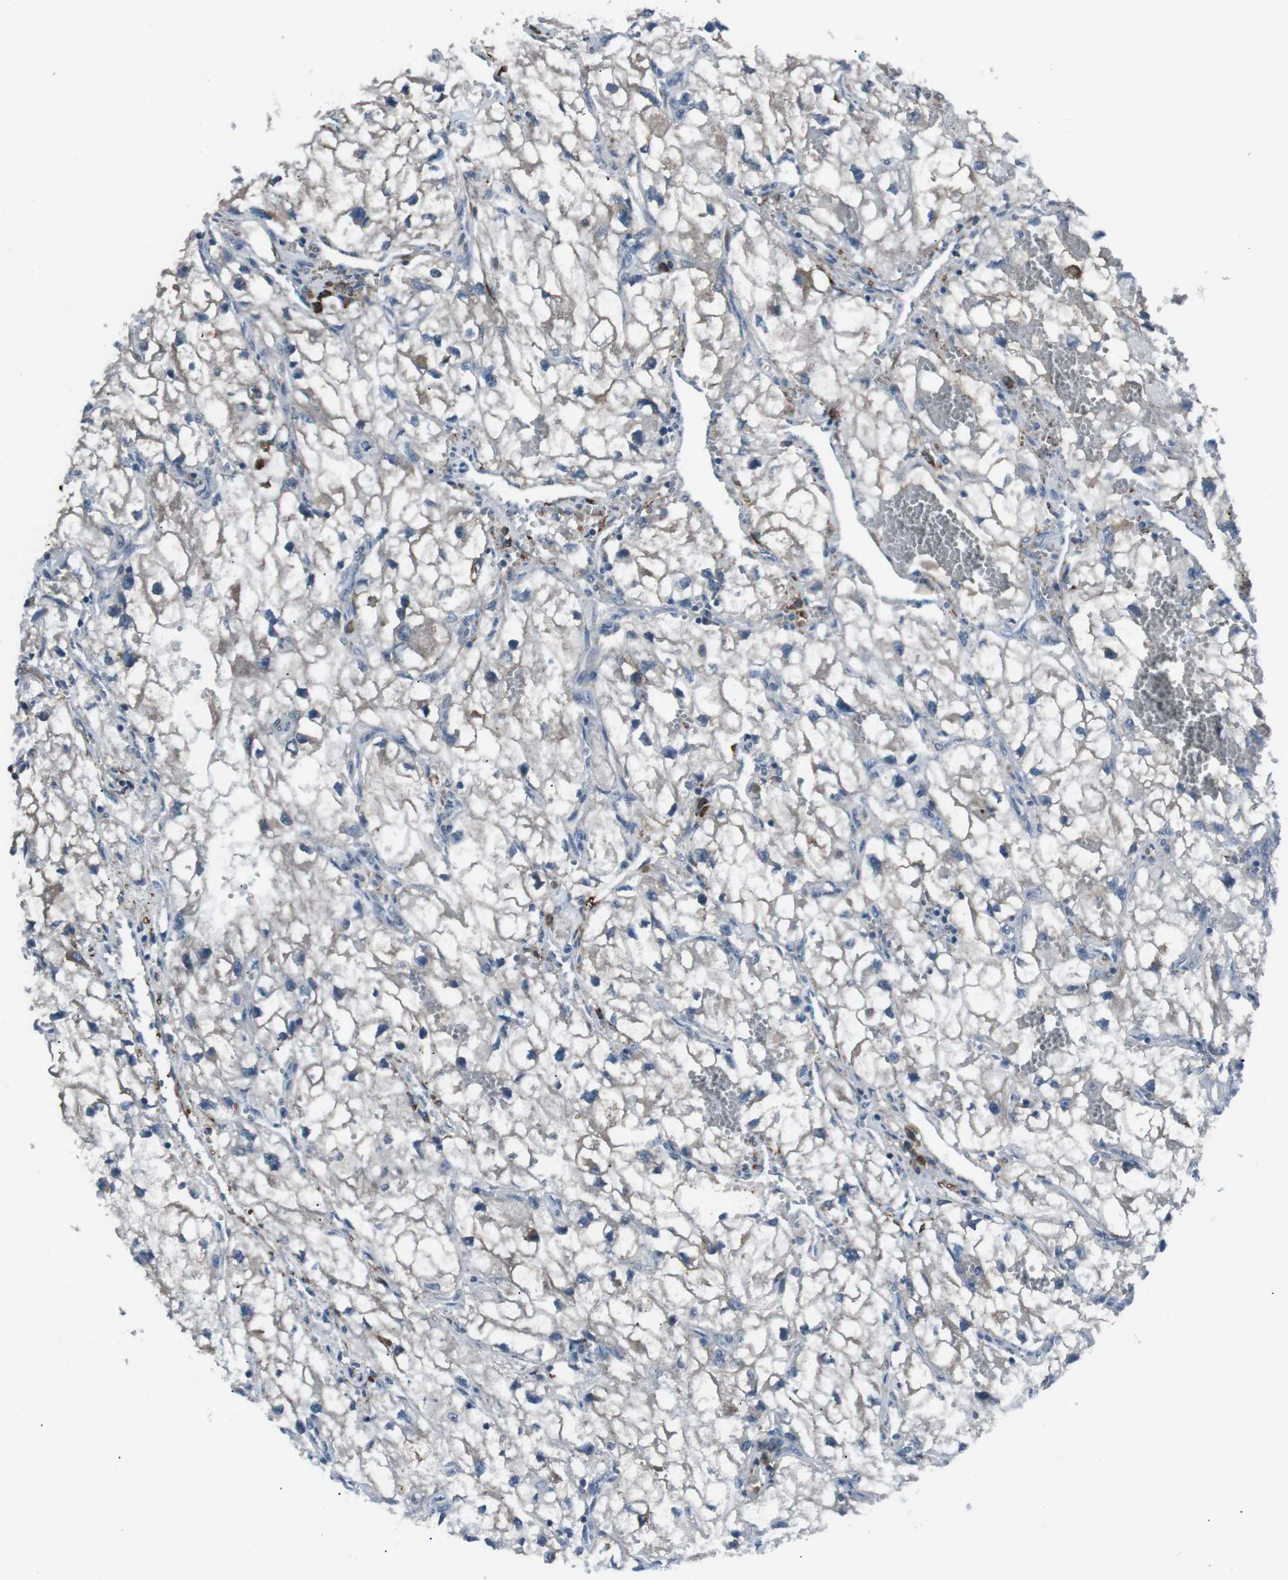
{"staining": {"intensity": "negative", "quantity": "none", "location": "none"}, "tissue": "renal cancer", "cell_type": "Tumor cells", "image_type": "cancer", "snomed": [{"axis": "morphology", "description": "Adenocarcinoma, NOS"}, {"axis": "topography", "description": "Kidney"}], "caption": "The immunohistochemistry image has no significant expression in tumor cells of adenocarcinoma (renal) tissue. The staining is performed using DAB (3,3'-diaminobenzidine) brown chromogen with nuclei counter-stained in using hematoxylin.", "gene": "PDLIM5", "patient": {"sex": "female", "age": 70}}